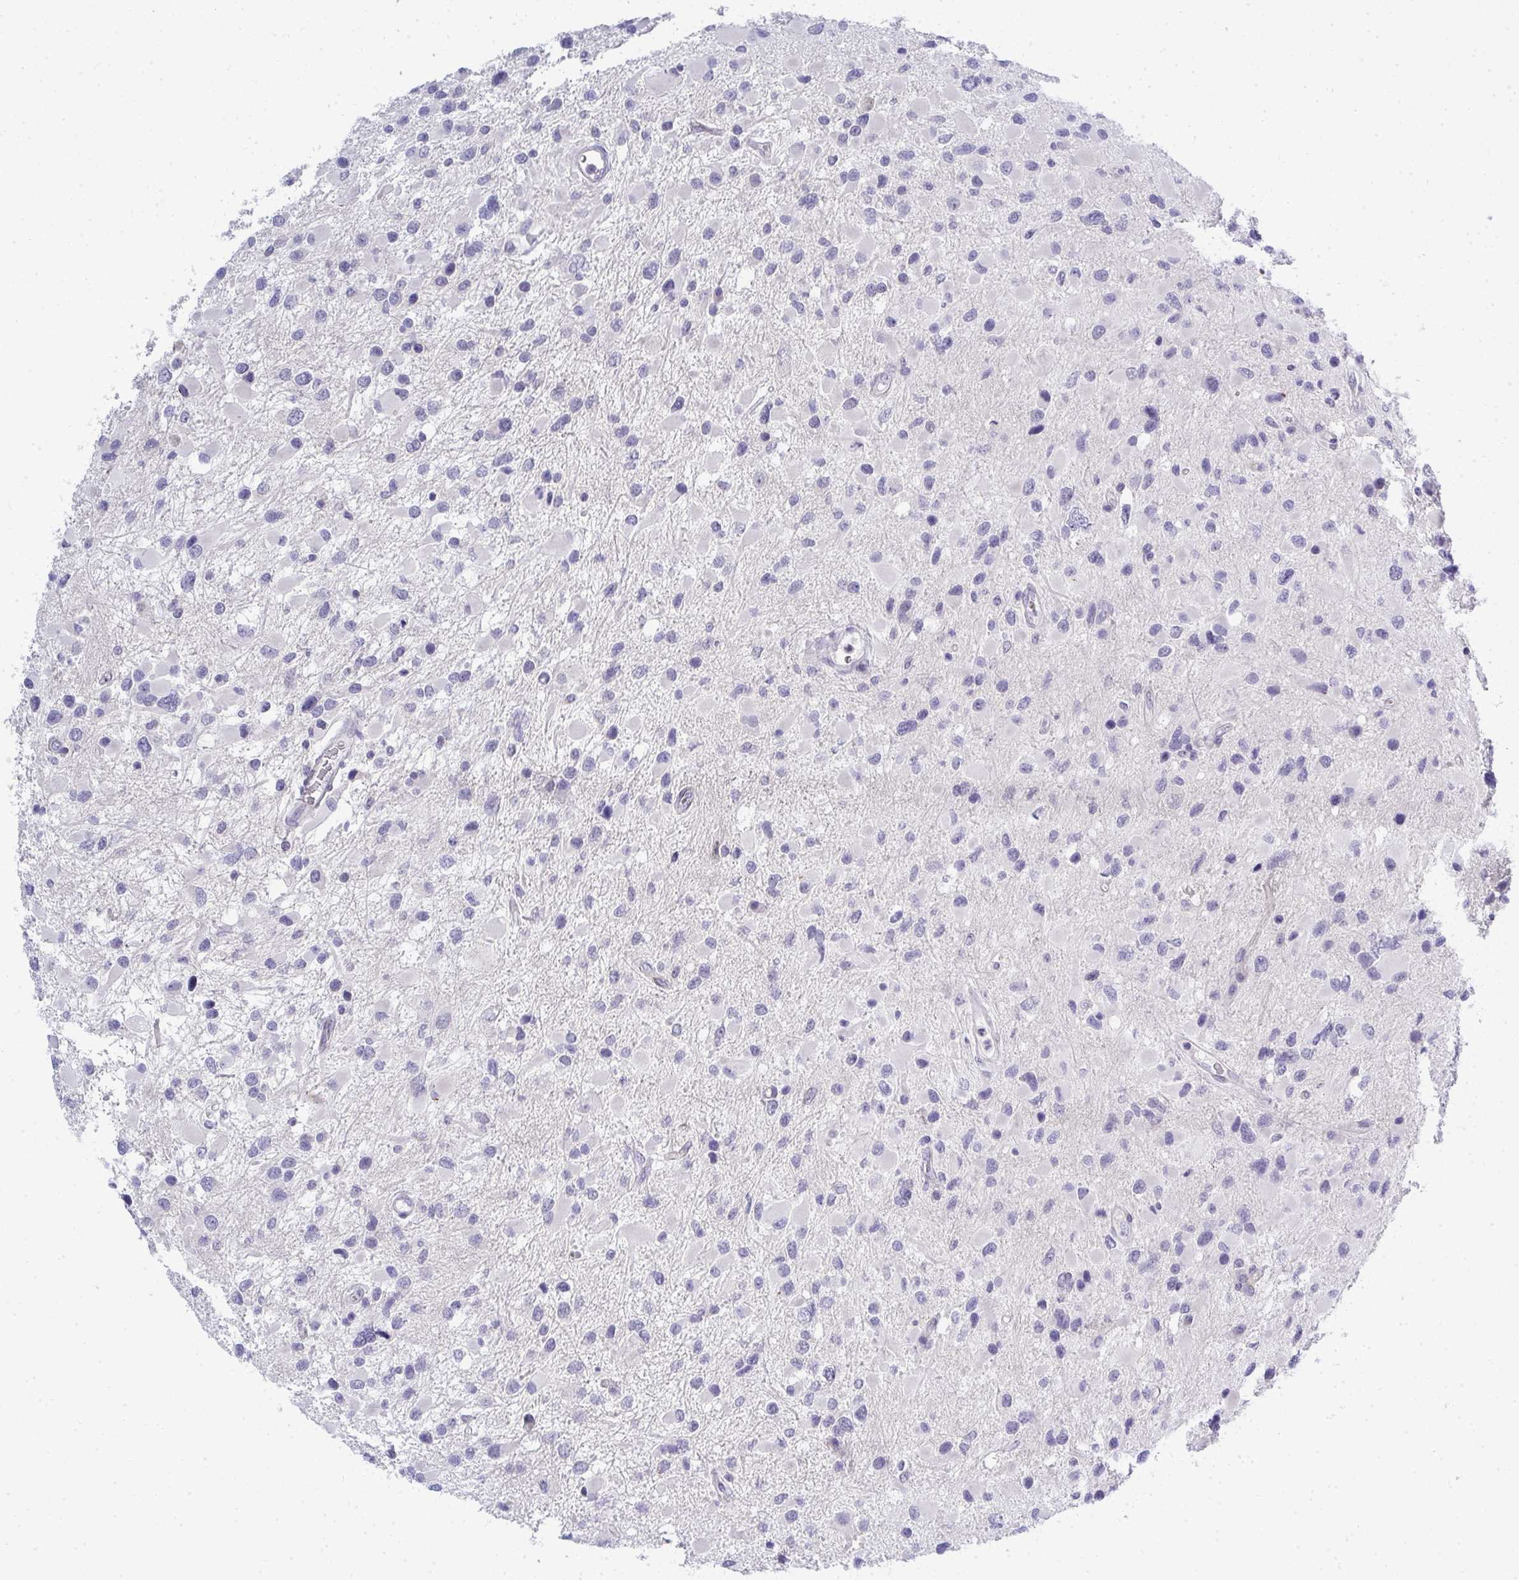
{"staining": {"intensity": "negative", "quantity": "none", "location": "none"}, "tissue": "glioma", "cell_type": "Tumor cells", "image_type": "cancer", "snomed": [{"axis": "morphology", "description": "Glioma, malignant, Low grade"}, {"axis": "topography", "description": "Brain"}], "caption": "The immunohistochemistry (IHC) micrograph has no significant expression in tumor cells of glioma tissue. (DAB IHC with hematoxylin counter stain).", "gene": "TMEM82", "patient": {"sex": "female", "age": 32}}